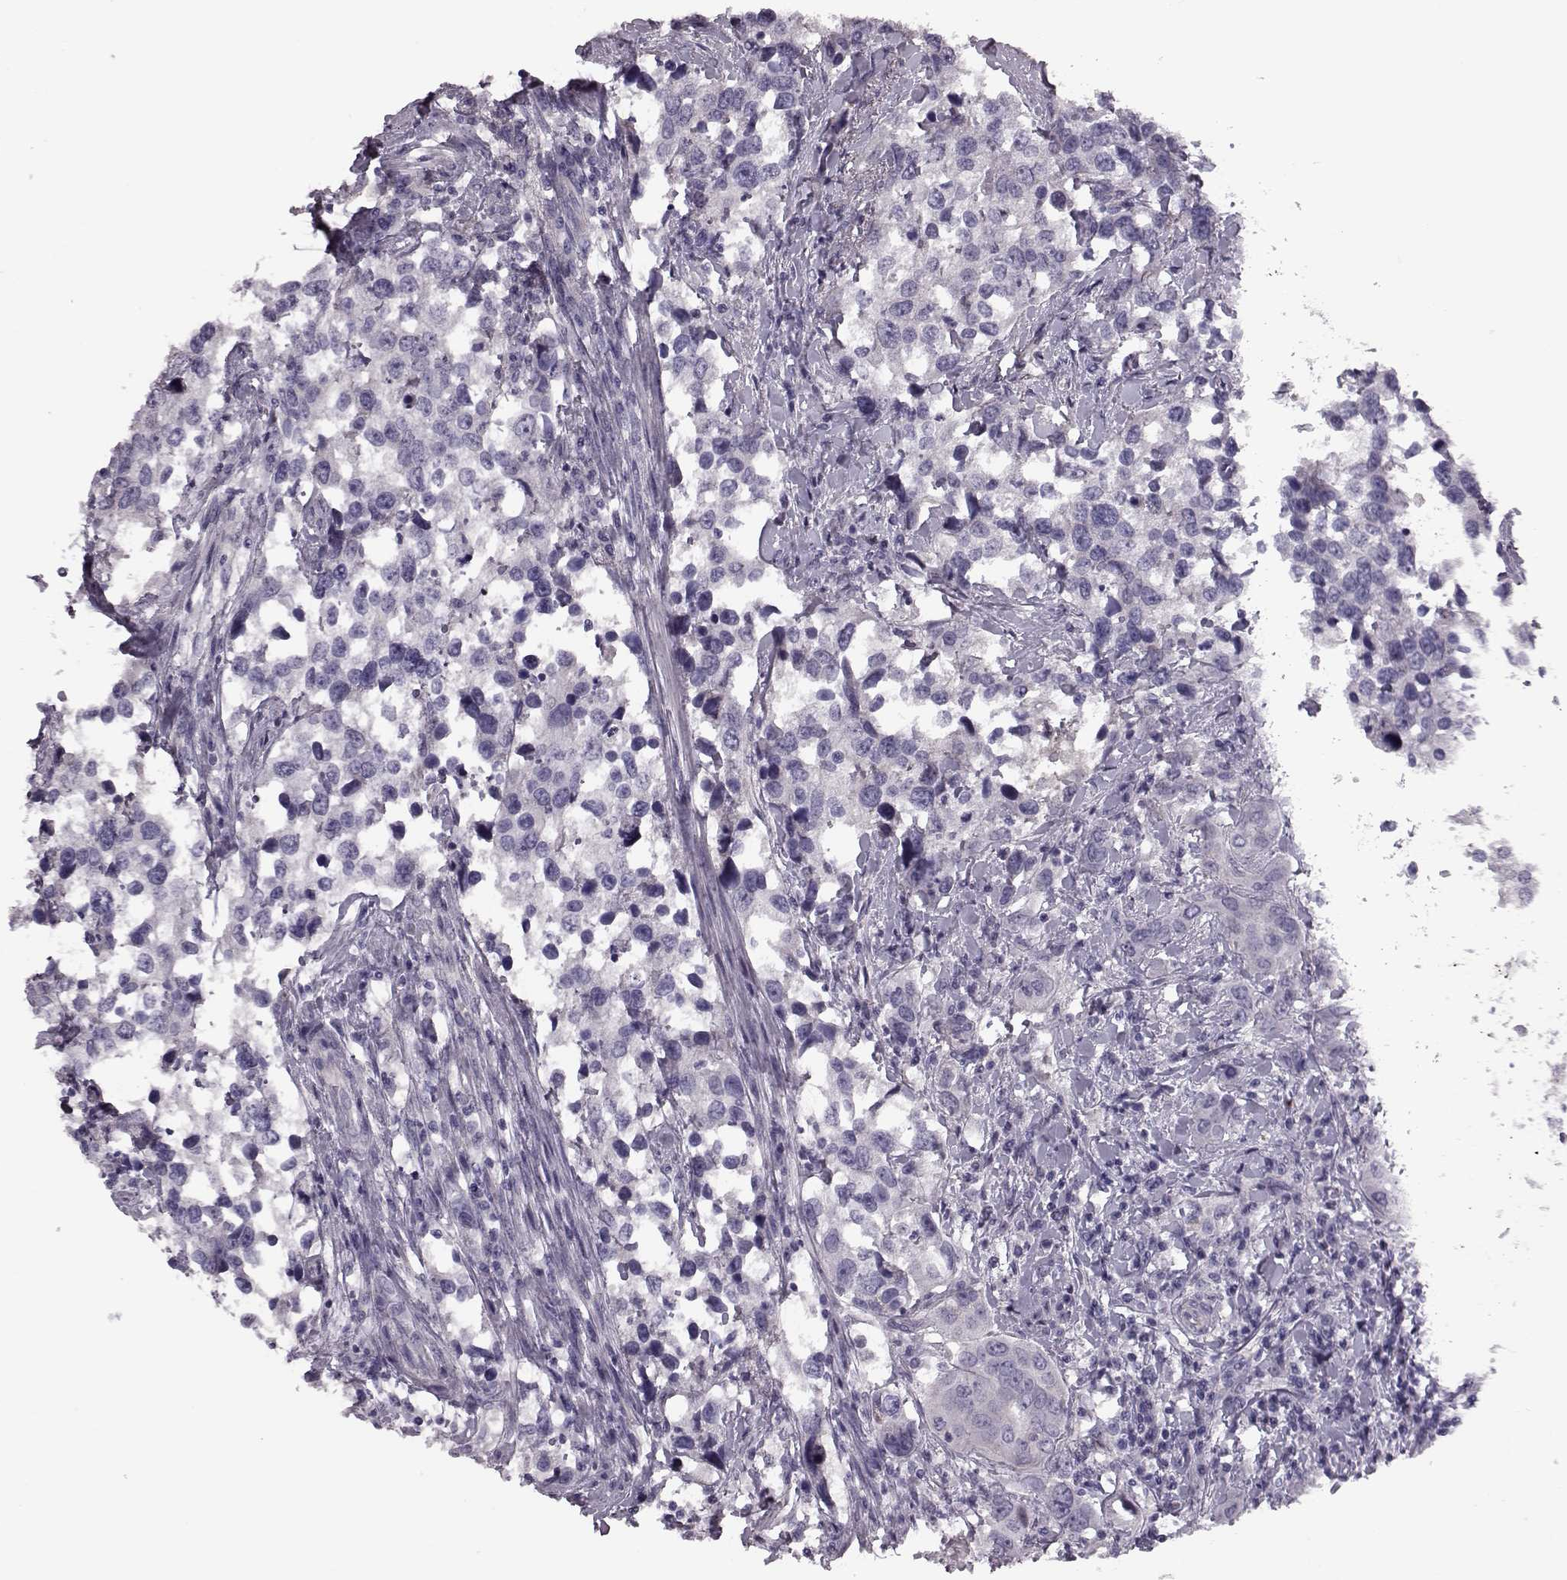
{"staining": {"intensity": "negative", "quantity": "none", "location": "none"}, "tissue": "urothelial cancer", "cell_type": "Tumor cells", "image_type": "cancer", "snomed": [{"axis": "morphology", "description": "Urothelial carcinoma, NOS"}, {"axis": "morphology", "description": "Urothelial carcinoma, High grade"}, {"axis": "topography", "description": "Urinary bladder"}], "caption": "Protein analysis of urothelial cancer reveals no significant expression in tumor cells.", "gene": "SNTG1", "patient": {"sex": "male", "age": 63}}